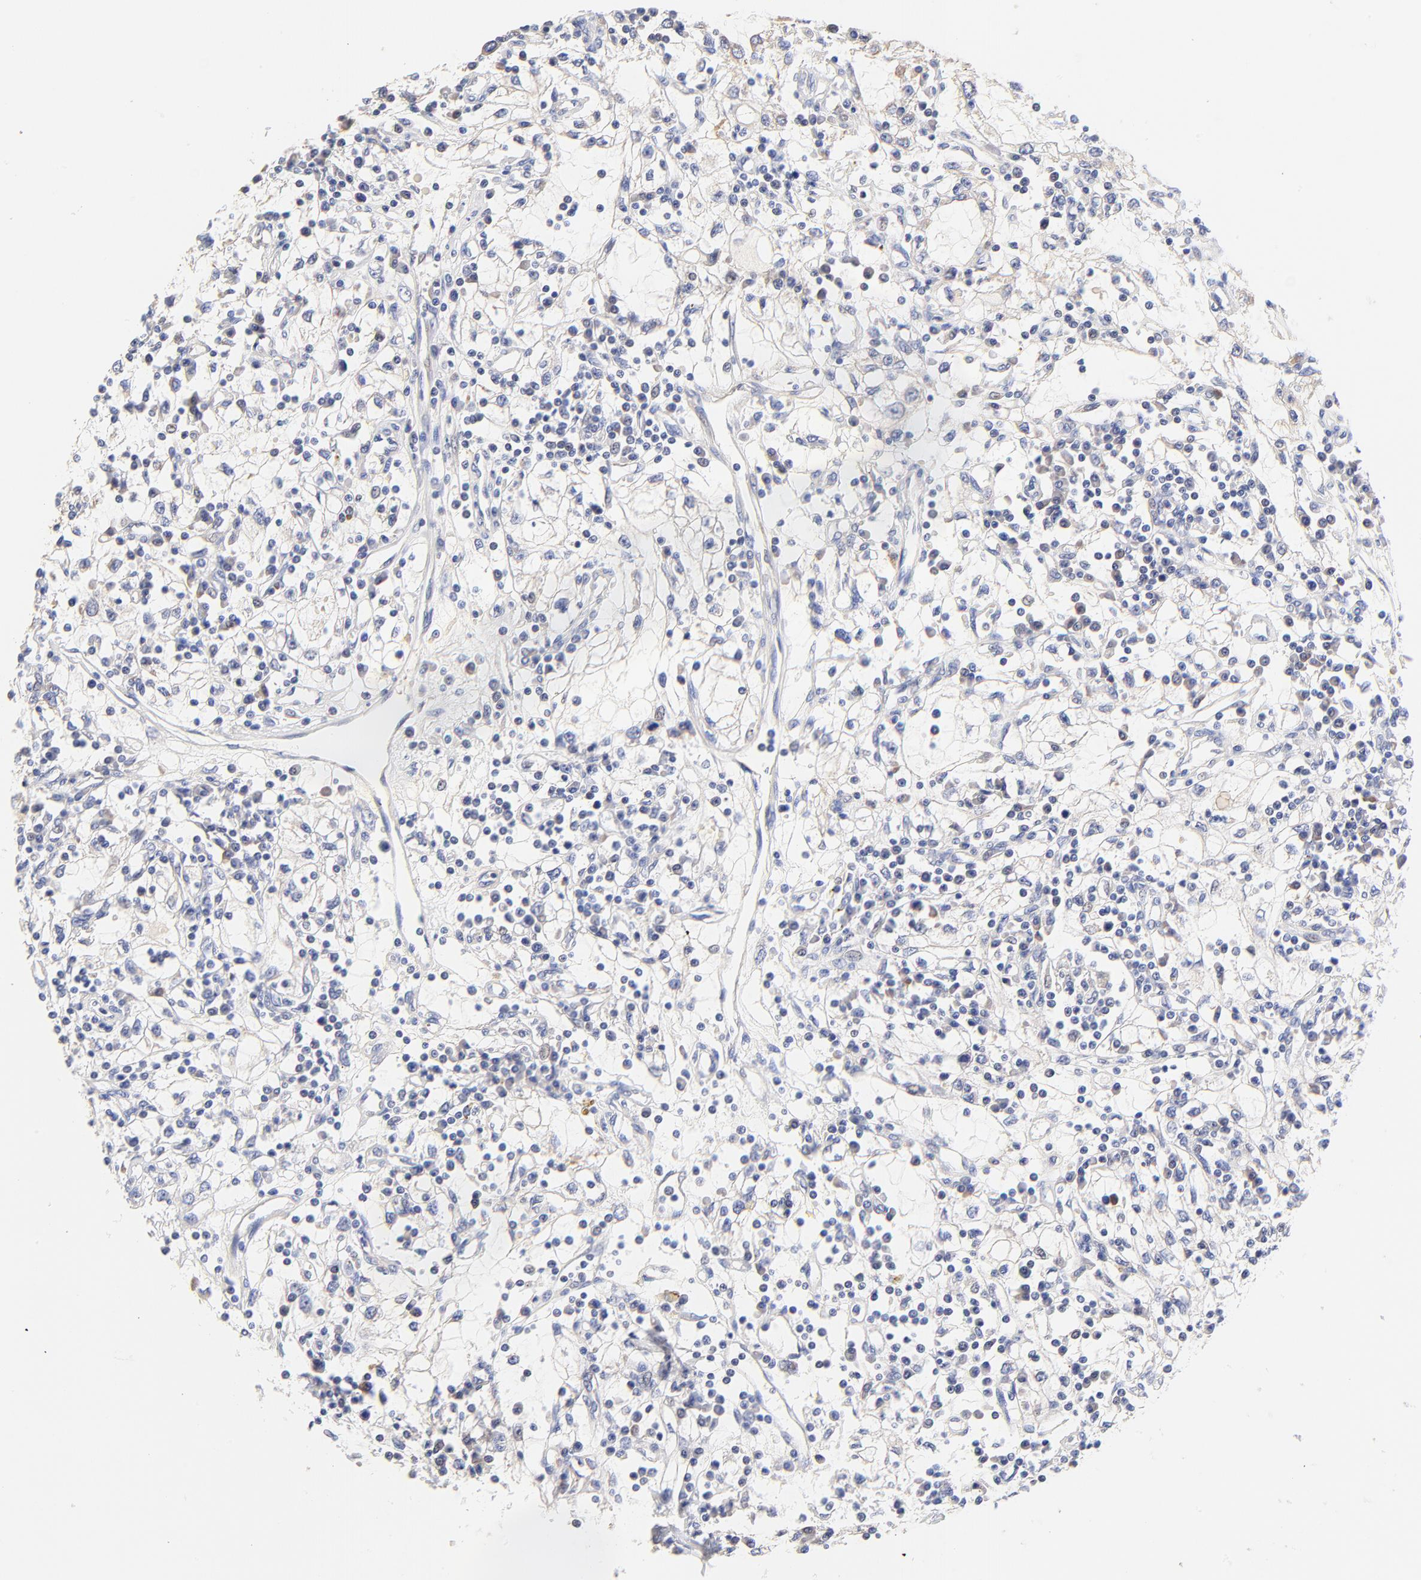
{"staining": {"intensity": "negative", "quantity": "none", "location": "none"}, "tissue": "renal cancer", "cell_type": "Tumor cells", "image_type": "cancer", "snomed": [{"axis": "morphology", "description": "Adenocarcinoma, NOS"}, {"axis": "topography", "description": "Kidney"}], "caption": "Immunohistochemistry (IHC) micrograph of neoplastic tissue: human renal cancer stained with DAB exhibits no significant protein staining in tumor cells. The staining is performed using DAB (3,3'-diaminobenzidine) brown chromogen with nuclei counter-stained in using hematoxylin.", "gene": "PTK7", "patient": {"sex": "male", "age": 82}}